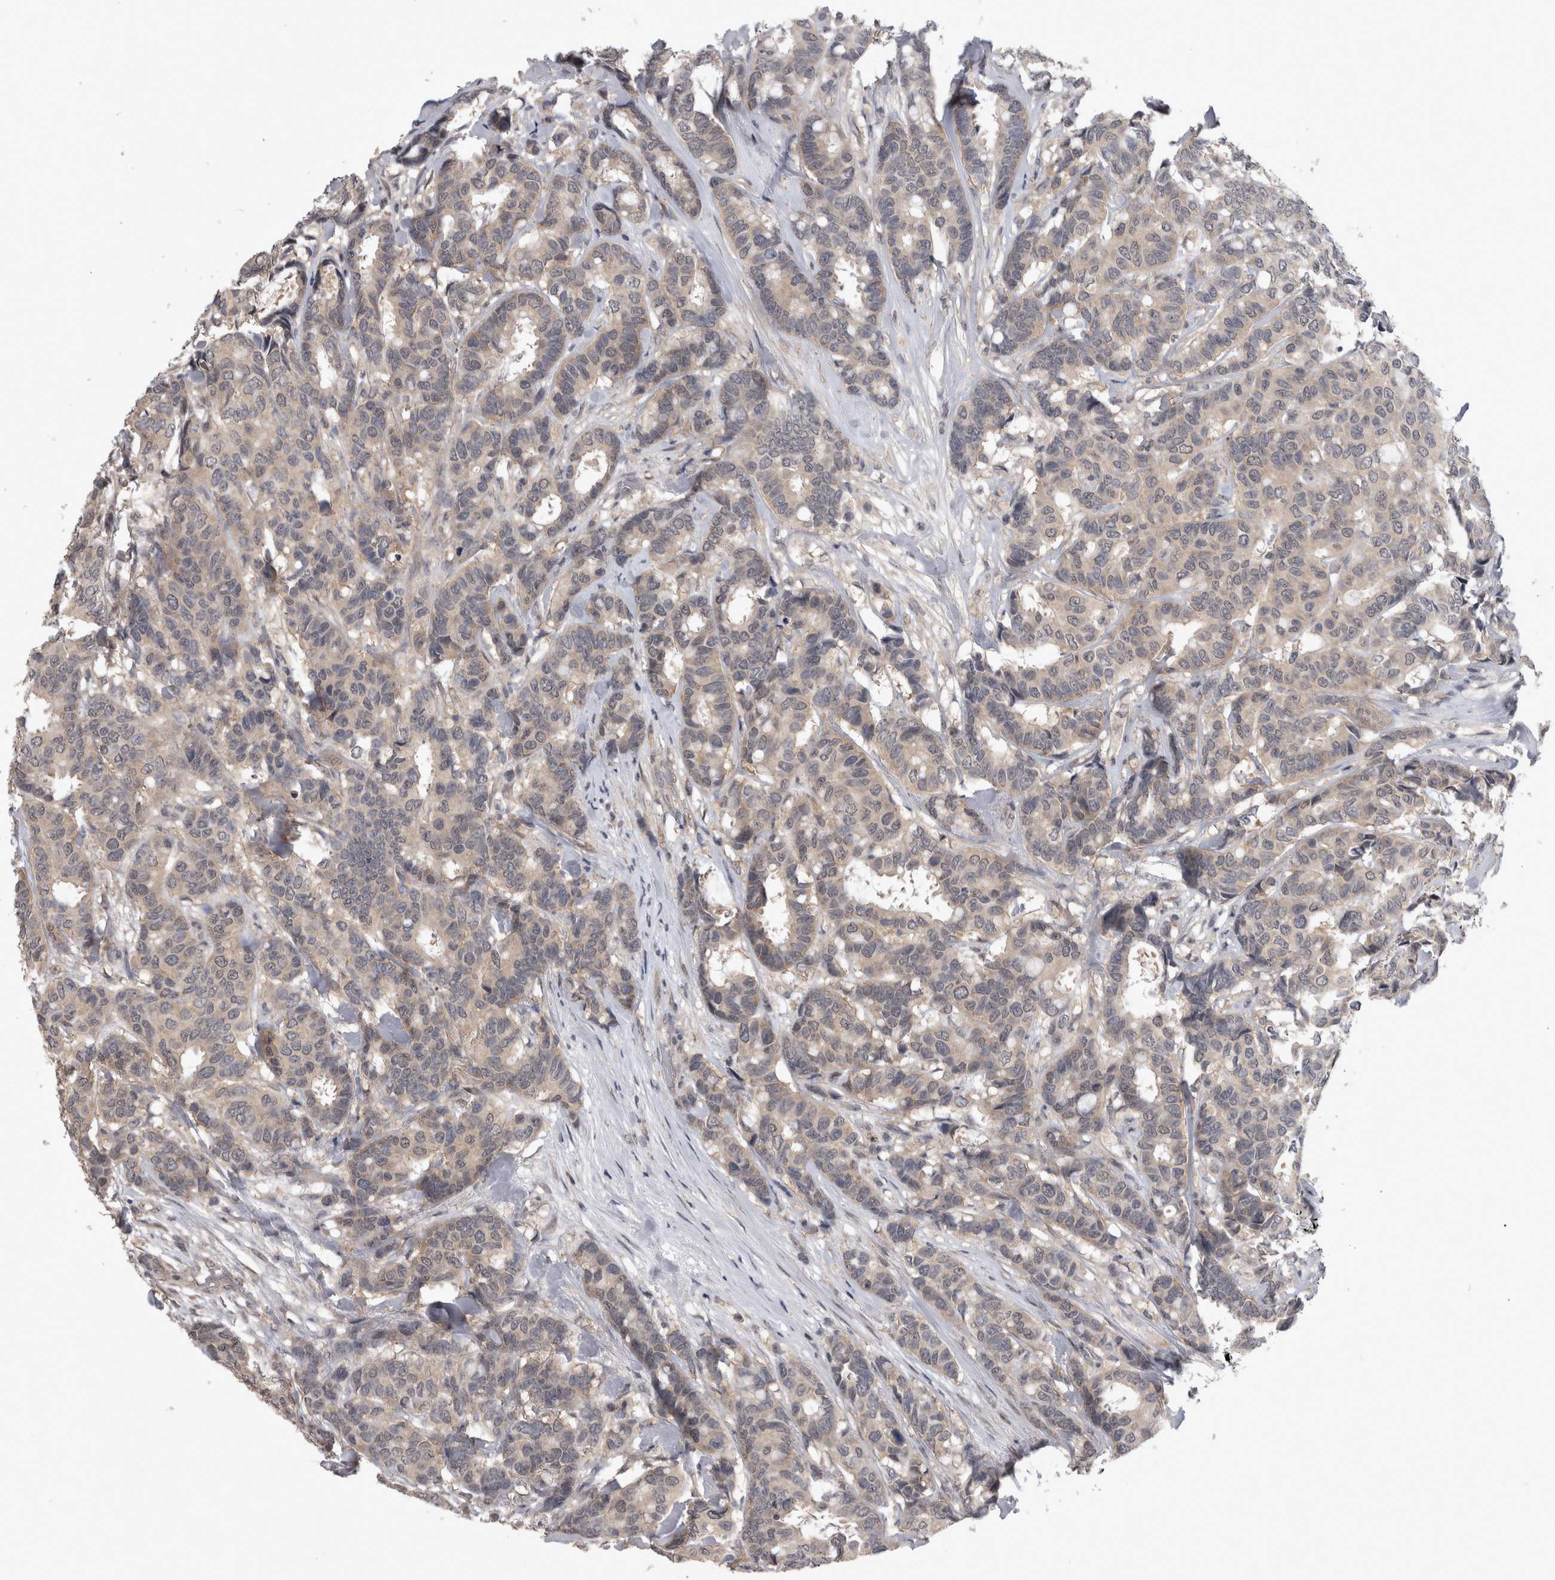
{"staining": {"intensity": "weak", "quantity": "25%-75%", "location": "cytoplasmic/membranous"}, "tissue": "breast cancer", "cell_type": "Tumor cells", "image_type": "cancer", "snomed": [{"axis": "morphology", "description": "Duct carcinoma"}, {"axis": "topography", "description": "Breast"}], "caption": "High-power microscopy captured an immunohistochemistry (IHC) histopathology image of breast intraductal carcinoma, revealing weak cytoplasmic/membranous positivity in approximately 25%-75% of tumor cells.", "gene": "ZNF114", "patient": {"sex": "female", "age": 87}}